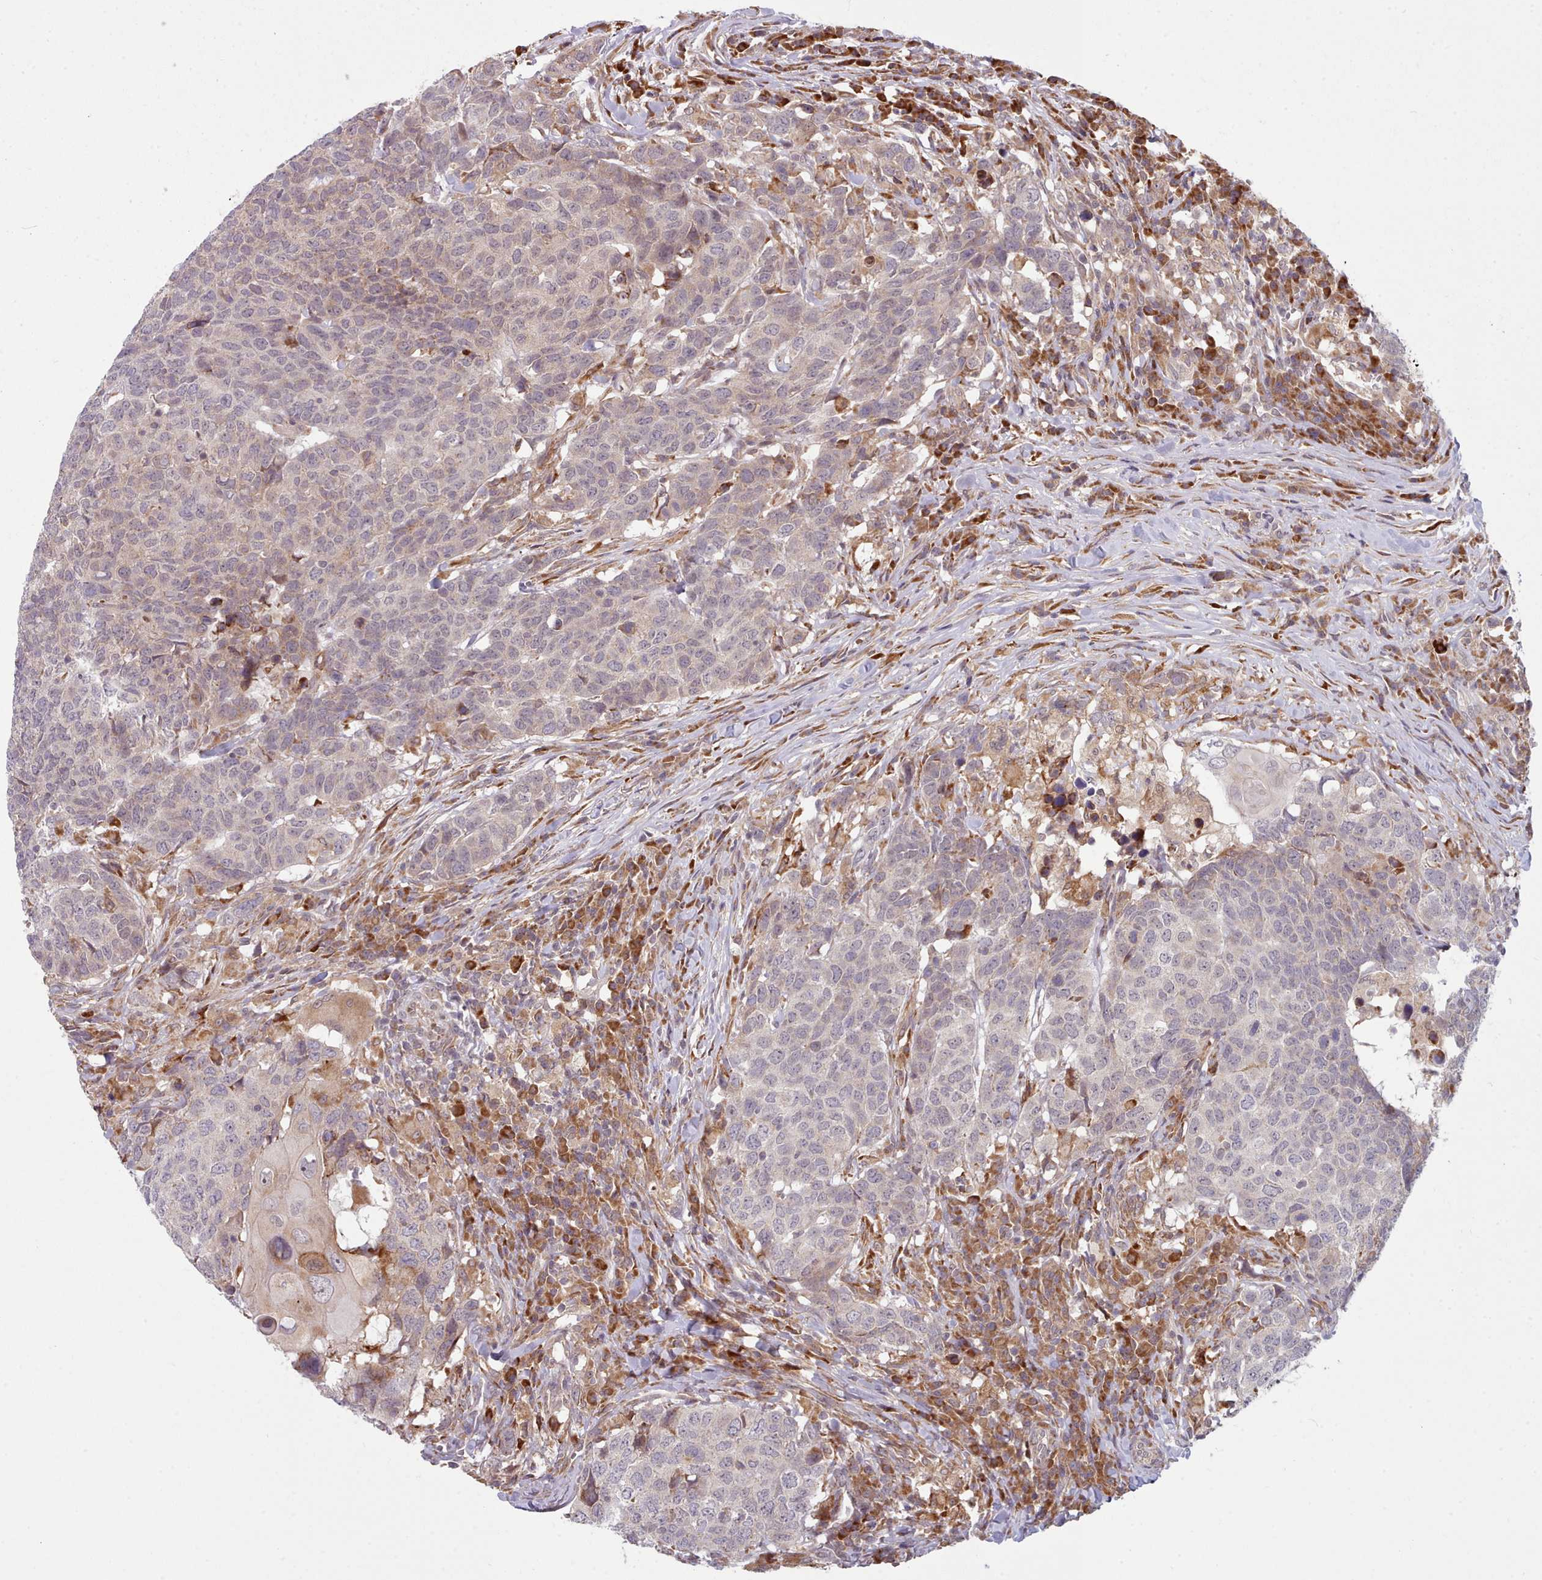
{"staining": {"intensity": "weak", "quantity": "25%-75%", "location": "cytoplasmic/membranous"}, "tissue": "head and neck cancer", "cell_type": "Tumor cells", "image_type": "cancer", "snomed": [{"axis": "morphology", "description": "Normal tissue, NOS"}, {"axis": "morphology", "description": "Squamous cell carcinoma, NOS"}, {"axis": "topography", "description": "Skeletal muscle"}, {"axis": "topography", "description": "Vascular tissue"}, {"axis": "topography", "description": "Peripheral nerve tissue"}, {"axis": "topography", "description": "Head-Neck"}], "caption": "A brown stain shows weak cytoplasmic/membranous staining of a protein in human head and neck squamous cell carcinoma tumor cells.", "gene": "TRIM26", "patient": {"sex": "male", "age": 66}}